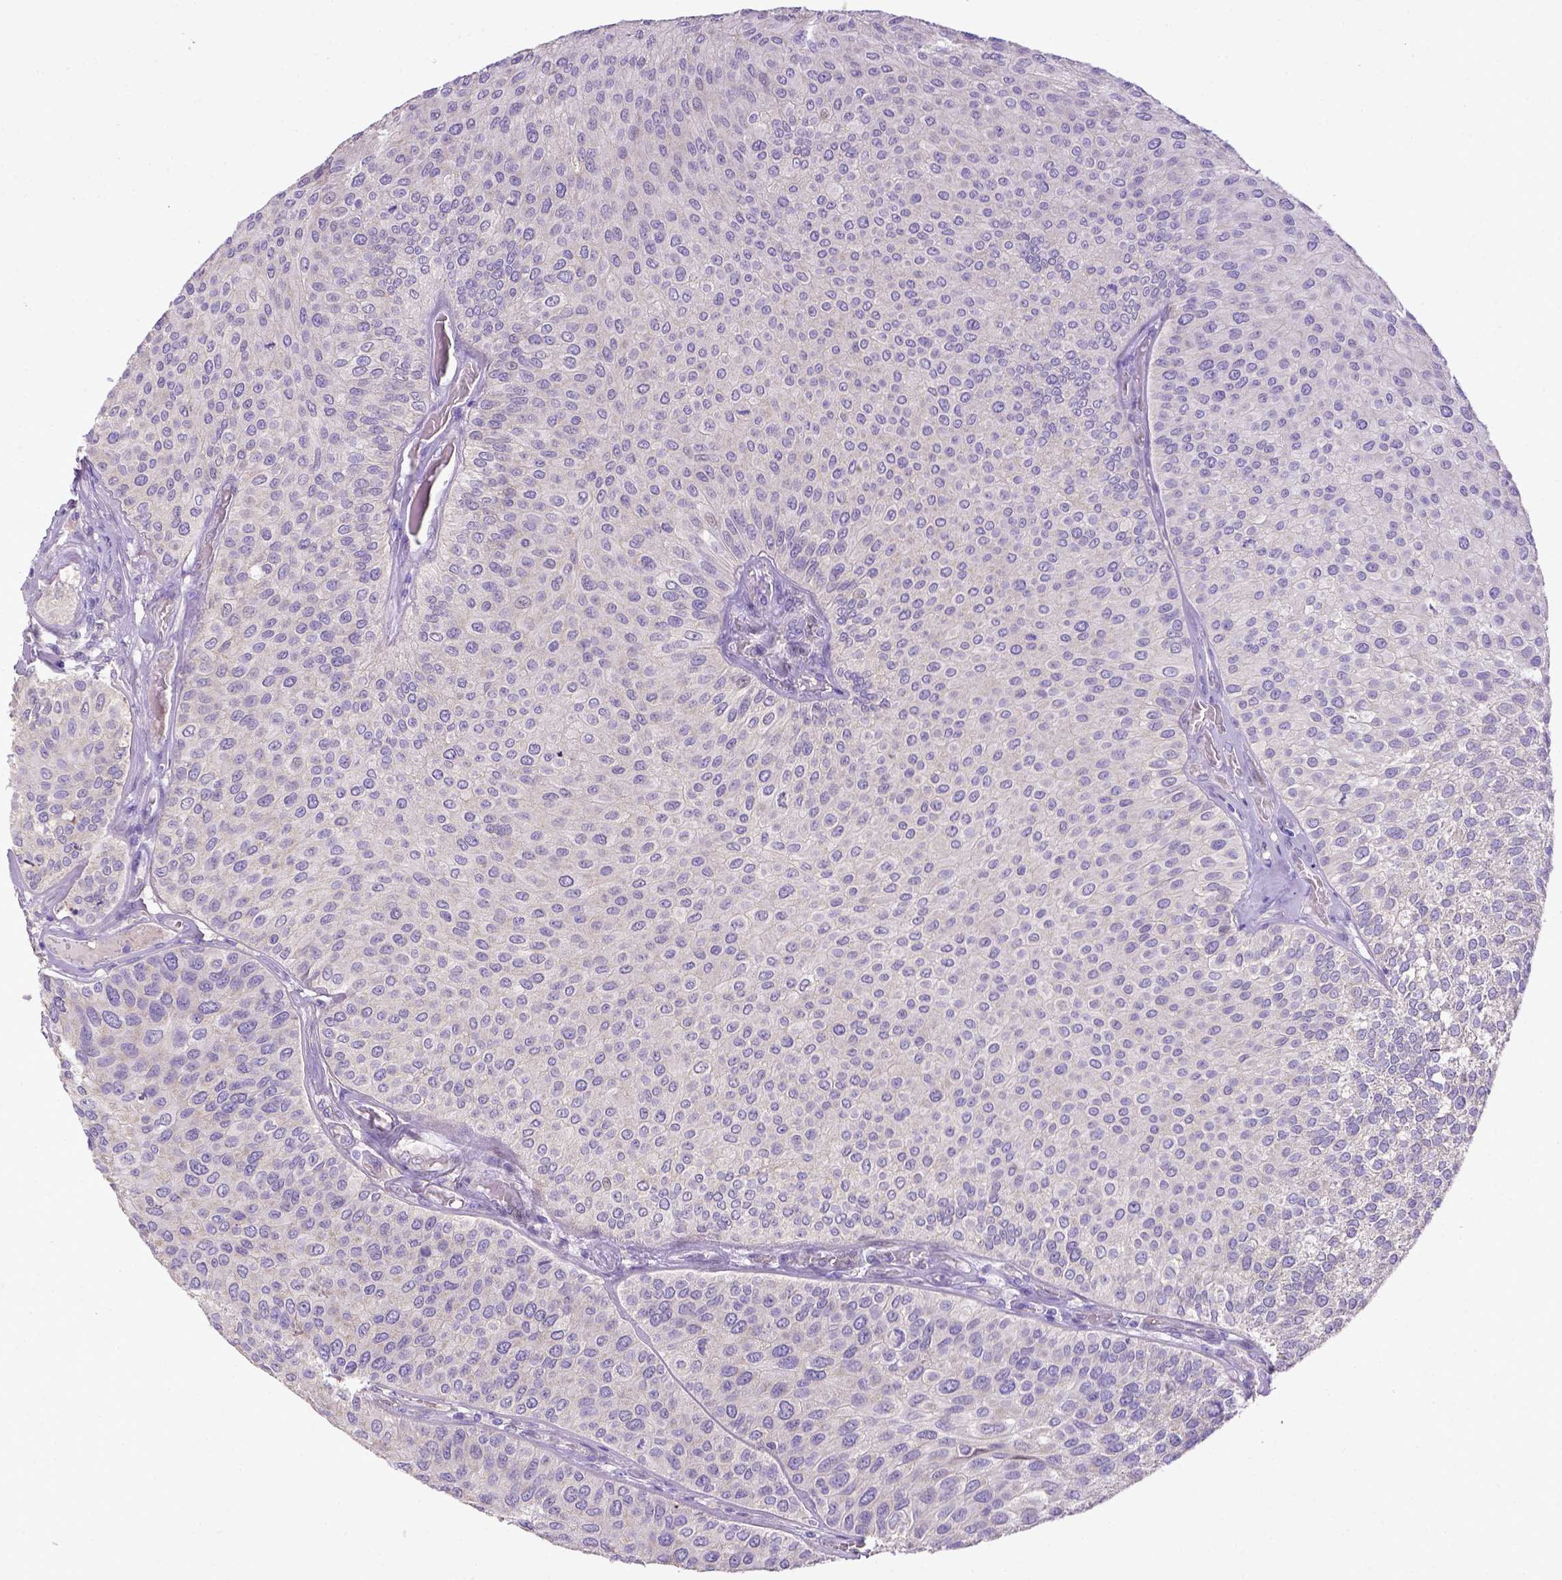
{"staining": {"intensity": "negative", "quantity": "none", "location": "none"}, "tissue": "urothelial cancer", "cell_type": "Tumor cells", "image_type": "cancer", "snomed": [{"axis": "morphology", "description": "Urothelial carcinoma, Low grade"}, {"axis": "topography", "description": "Urinary bladder"}], "caption": "The photomicrograph displays no staining of tumor cells in urothelial cancer.", "gene": "CD40", "patient": {"sex": "female", "age": 87}}